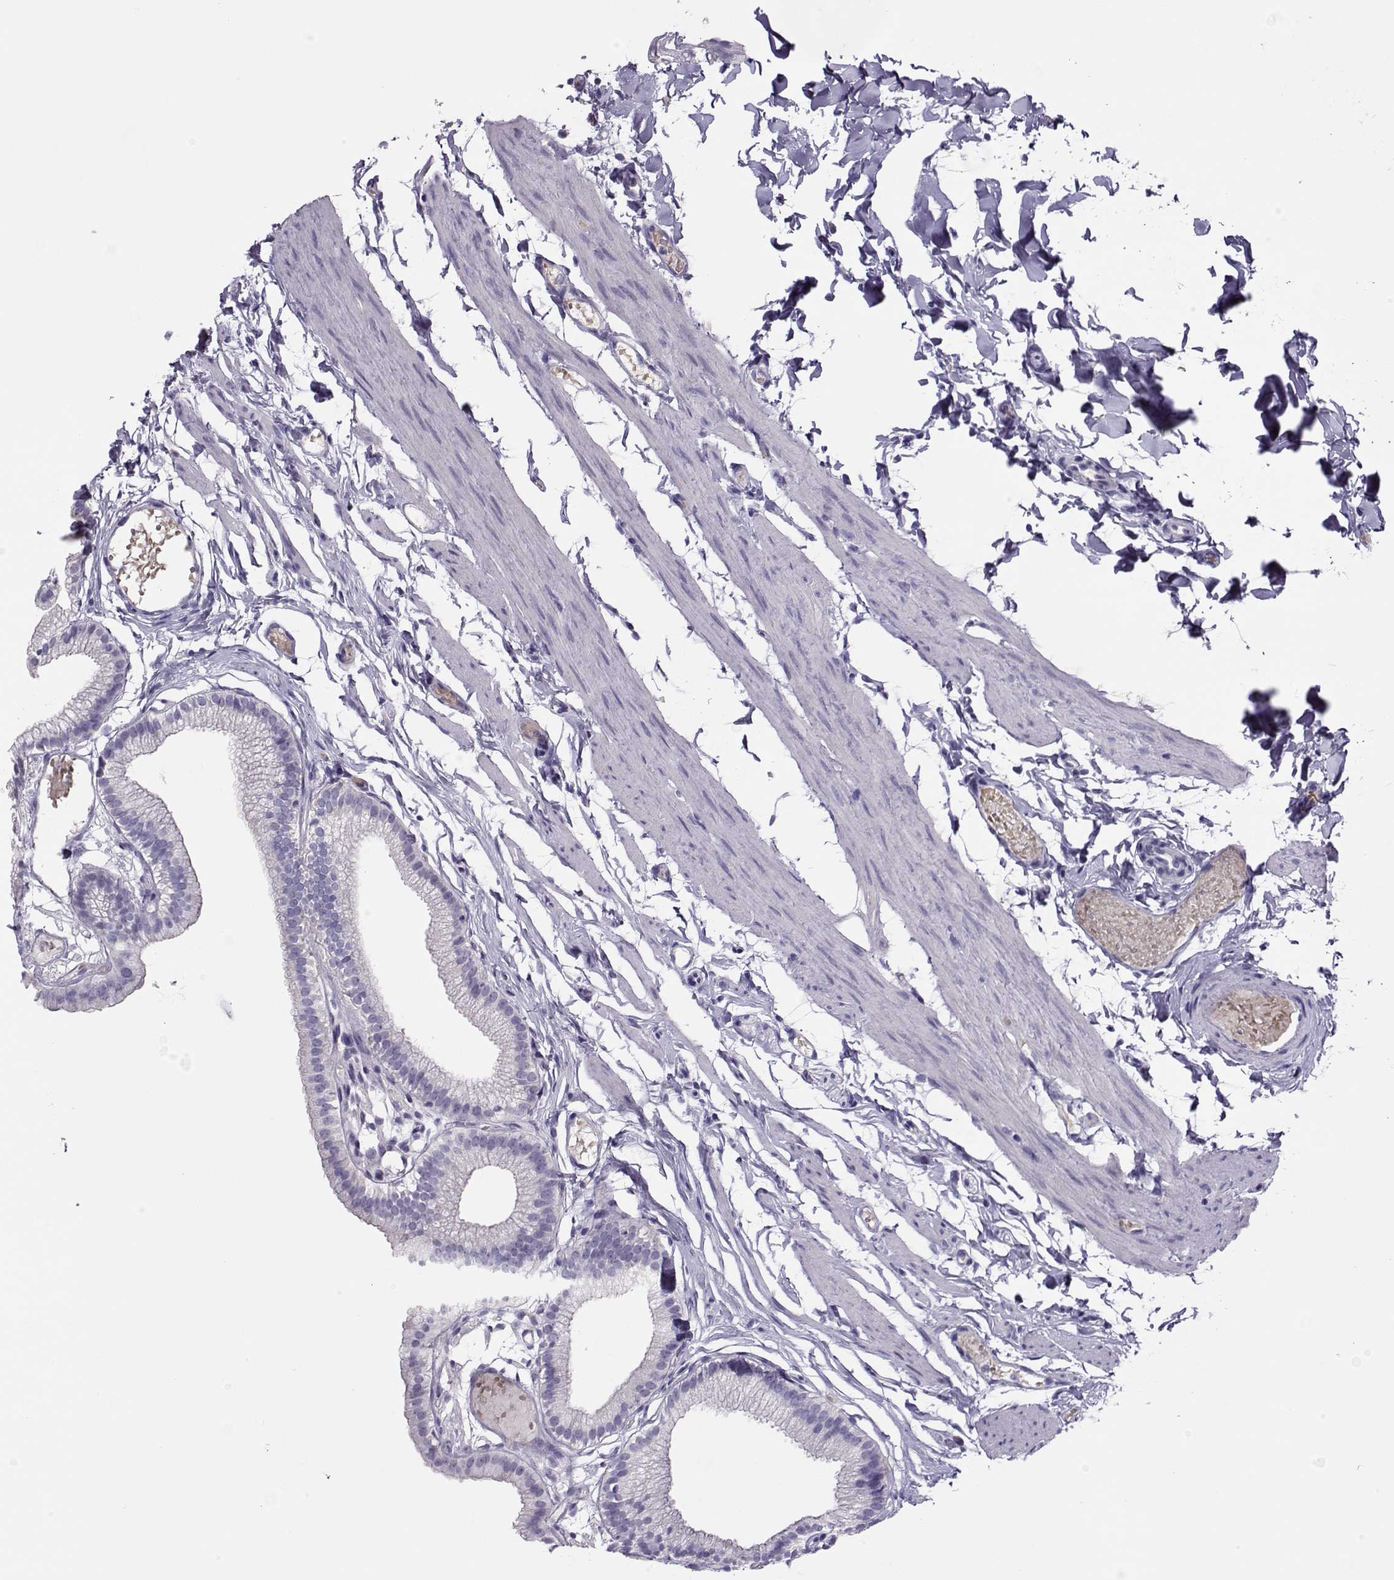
{"staining": {"intensity": "negative", "quantity": "none", "location": "none"}, "tissue": "gallbladder", "cell_type": "Glandular cells", "image_type": "normal", "snomed": [{"axis": "morphology", "description": "Normal tissue, NOS"}, {"axis": "topography", "description": "Gallbladder"}], "caption": "An IHC micrograph of benign gallbladder is shown. There is no staining in glandular cells of gallbladder. (IHC, brightfield microscopy, high magnification).", "gene": "LINGO1", "patient": {"sex": "female", "age": 45}}